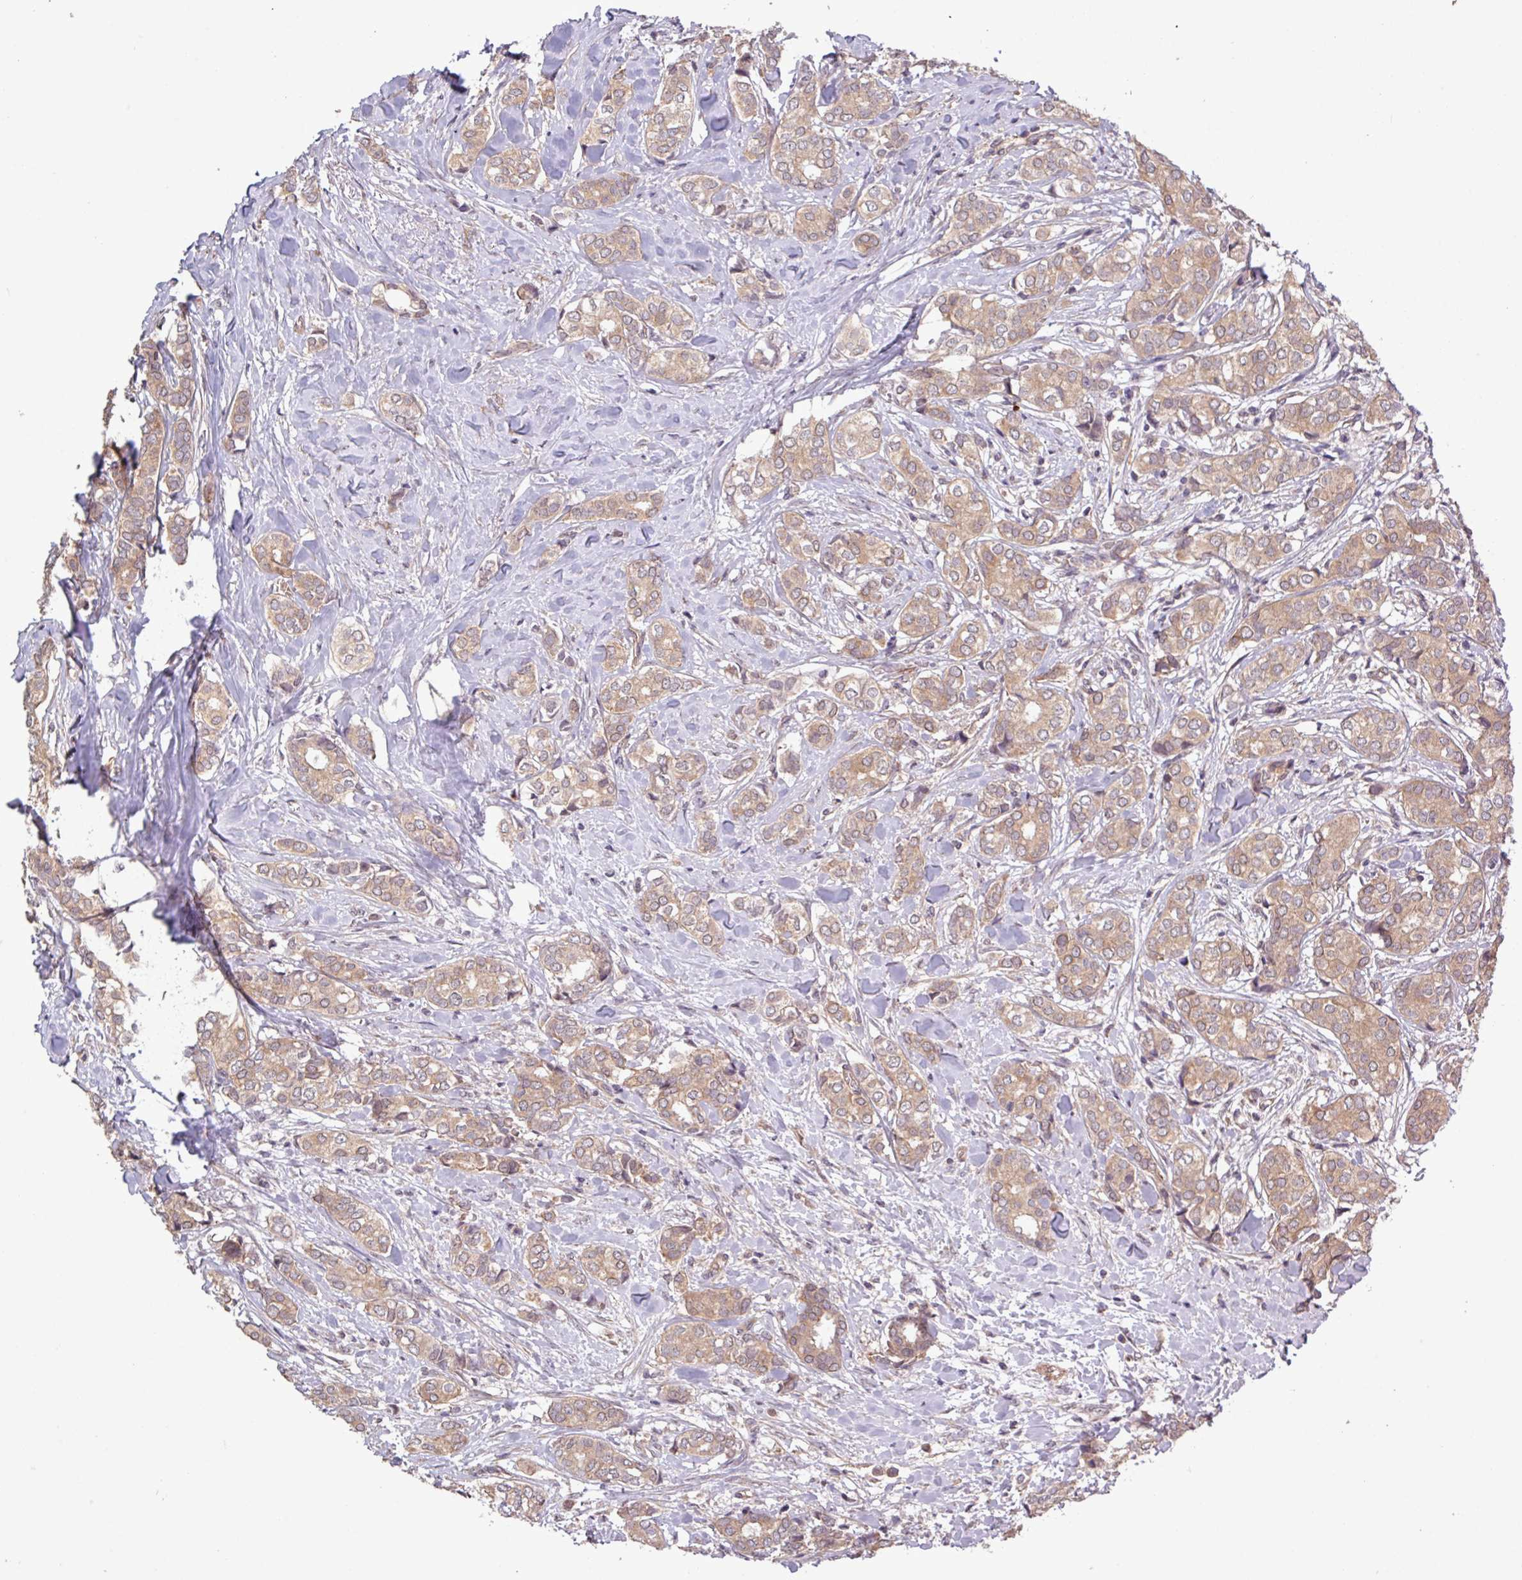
{"staining": {"intensity": "moderate", "quantity": ">75%", "location": "cytoplasmic/membranous"}, "tissue": "breast cancer", "cell_type": "Tumor cells", "image_type": "cancer", "snomed": [{"axis": "morphology", "description": "Duct carcinoma"}, {"axis": "topography", "description": "Breast"}], "caption": "IHC image of neoplastic tissue: human invasive ductal carcinoma (breast) stained using IHC demonstrates medium levels of moderate protein expression localized specifically in the cytoplasmic/membranous of tumor cells, appearing as a cytoplasmic/membranous brown color.", "gene": "TRABD2A", "patient": {"sex": "female", "age": 73}}